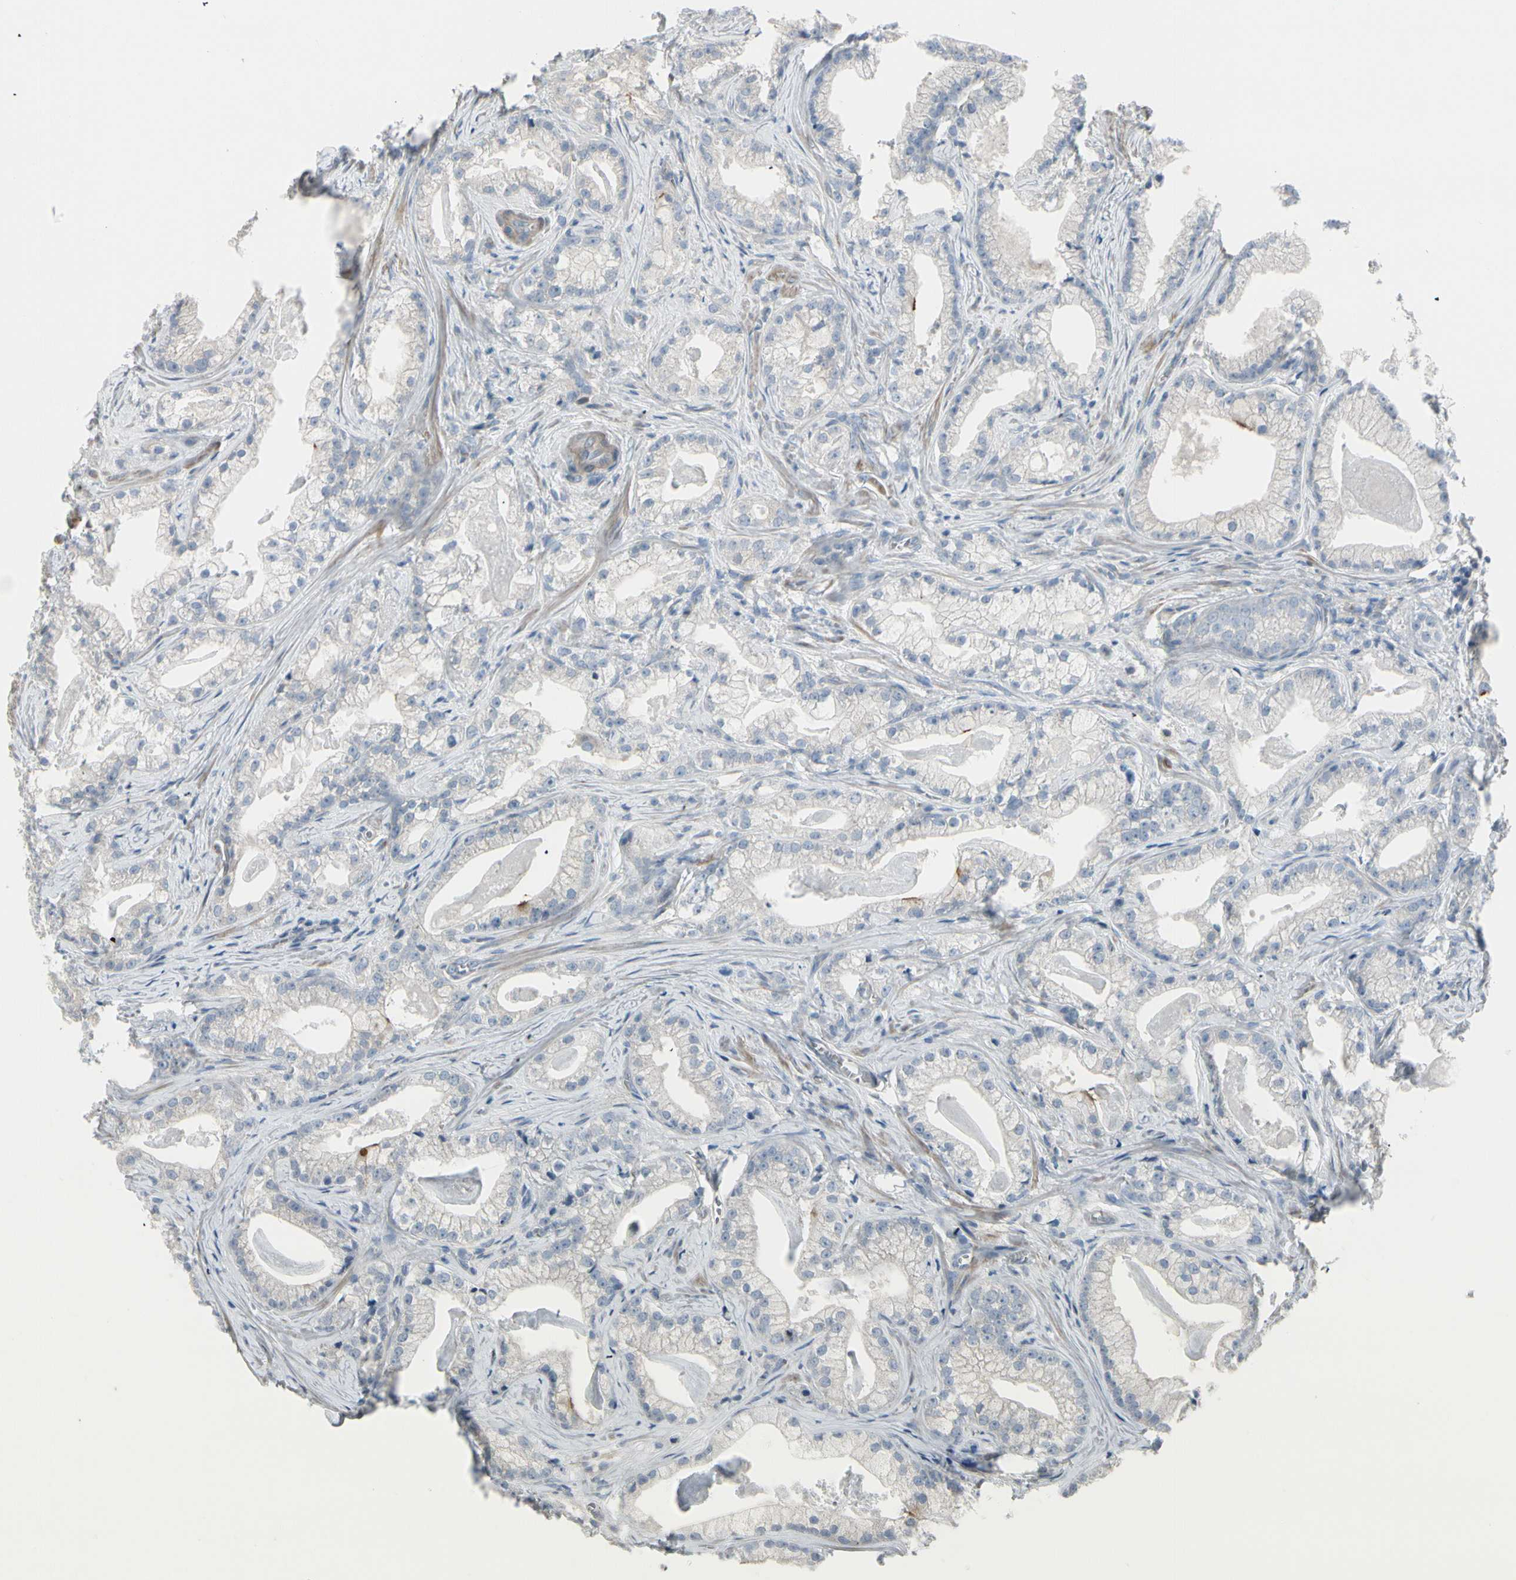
{"staining": {"intensity": "negative", "quantity": "none", "location": "none"}, "tissue": "prostate cancer", "cell_type": "Tumor cells", "image_type": "cancer", "snomed": [{"axis": "morphology", "description": "Adenocarcinoma, Low grade"}, {"axis": "topography", "description": "Prostate"}], "caption": "The immunohistochemistry (IHC) micrograph has no significant expression in tumor cells of adenocarcinoma (low-grade) (prostate) tissue.", "gene": "CYP2E1", "patient": {"sex": "male", "age": 59}}